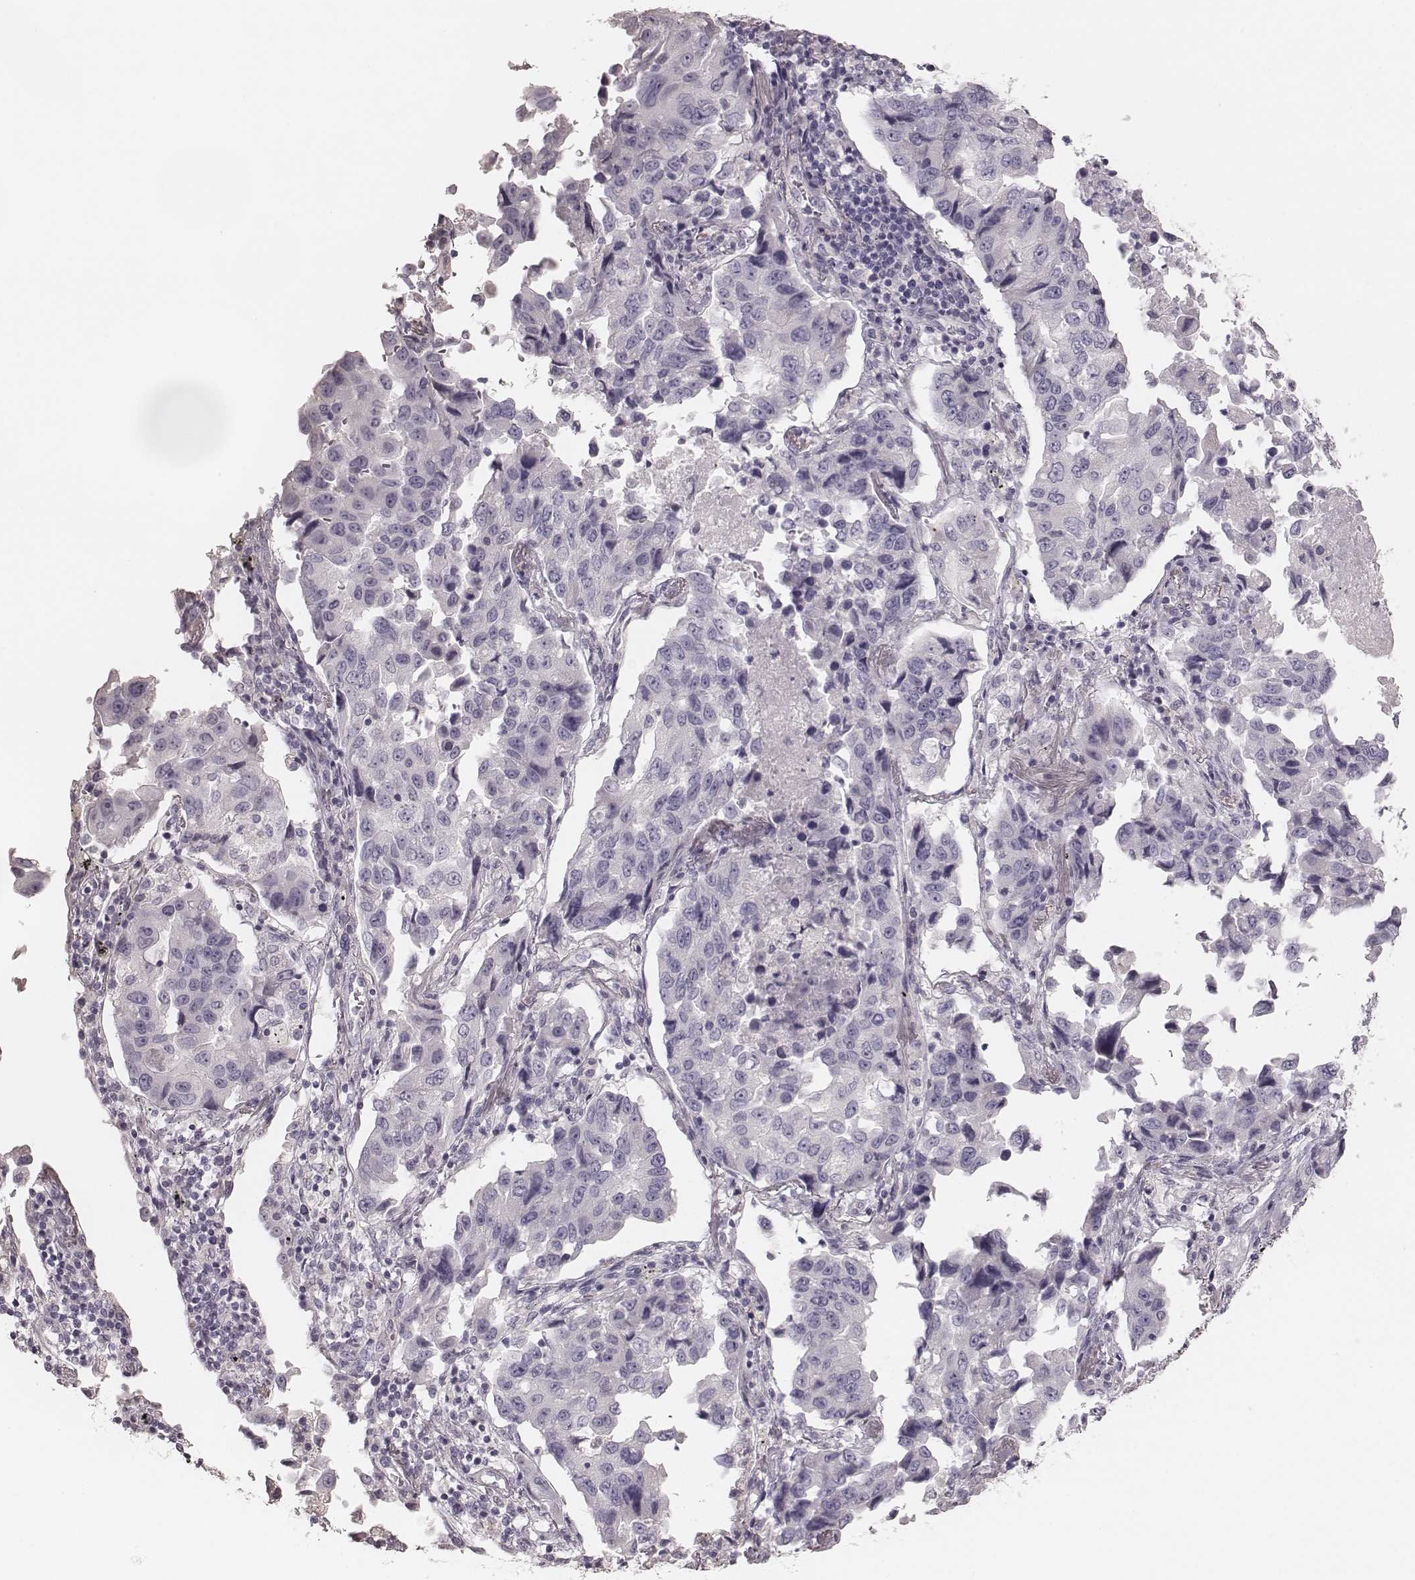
{"staining": {"intensity": "negative", "quantity": "none", "location": "none"}, "tissue": "lung cancer", "cell_type": "Tumor cells", "image_type": "cancer", "snomed": [{"axis": "morphology", "description": "Adenocarcinoma, NOS"}, {"axis": "topography", "description": "Lung"}], "caption": "Tumor cells show no significant protein expression in lung cancer. (Brightfield microscopy of DAB (3,3'-diaminobenzidine) immunohistochemistry at high magnification).", "gene": "ZP4", "patient": {"sex": "female", "age": 65}}